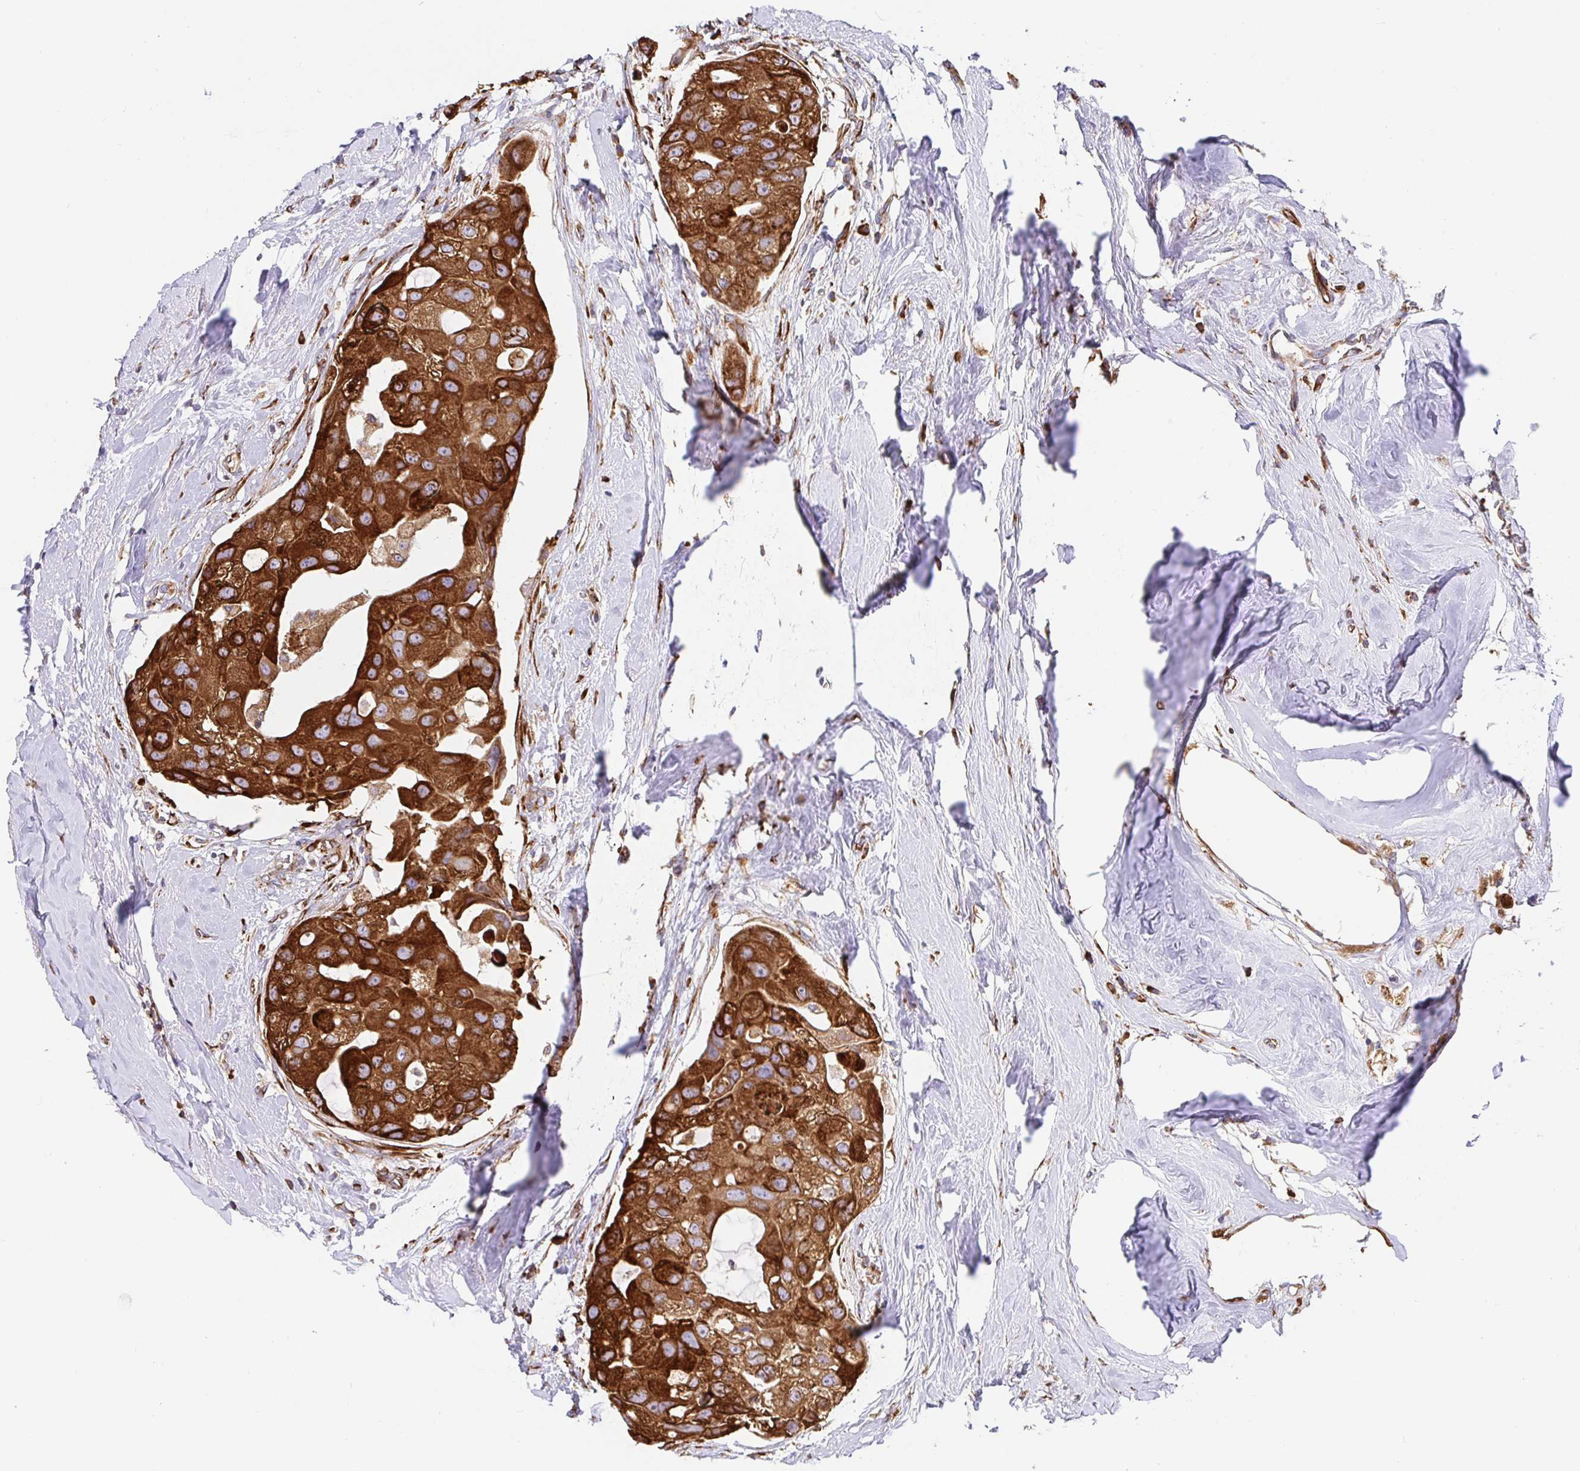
{"staining": {"intensity": "strong", "quantity": ">75%", "location": "cytoplasmic/membranous"}, "tissue": "breast cancer", "cell_type": "Tumor cells", "image_type": "cancer", "snomed": [{"axis": "morphology", "description": "Duct carcinoma"}, {"axis": "topography", "description": "Breast"}], "caption": "Immunohistochemical staining of human breast cancer (infiltrating ductal carcinoma) displays high levels of strong cytoplasmic/membranous protein staining in approximately >75% of tumor cells.", "gene": "MAOA", "patient": {"sex": "female", "age": 43}}